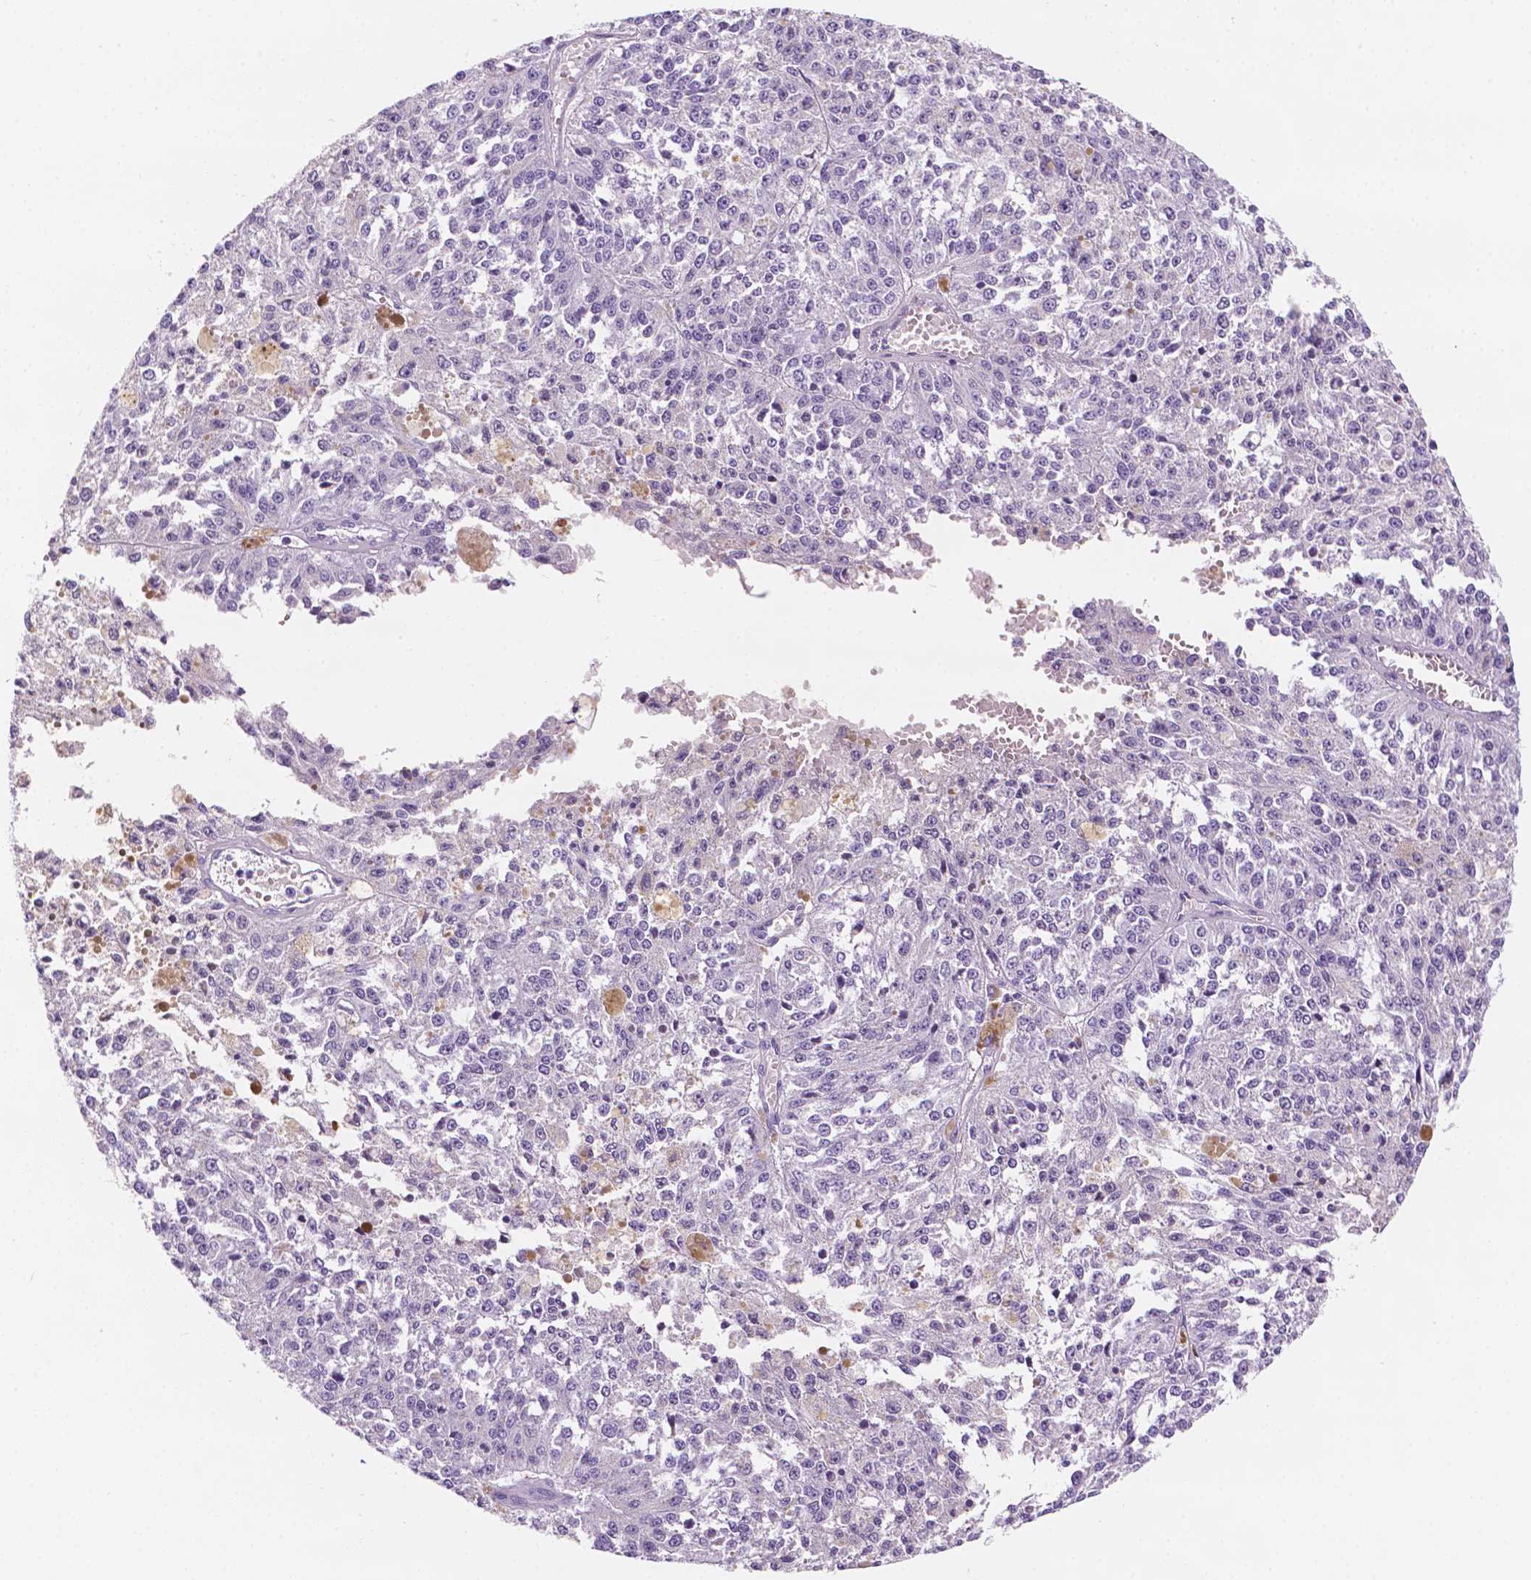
{"staining": {"intensity": "negative", "quantity": "none", "location": "none"}, "tissue": "melanoma", "cell_type": "Tumor cells", "image_type": "cancer", "snomed": [{"axis": "morphology", "description": "Malignant melanoma, Metastatic site"}, {"axis": "topography", "description": "Lymph node"}], "caption": "Malignant melanoma (metastatic site) was stained to show a protein in brown. There is no significant staining in tumor cells.", "gene": "PPL", "patient": {"sex": "female", "age": 64}}